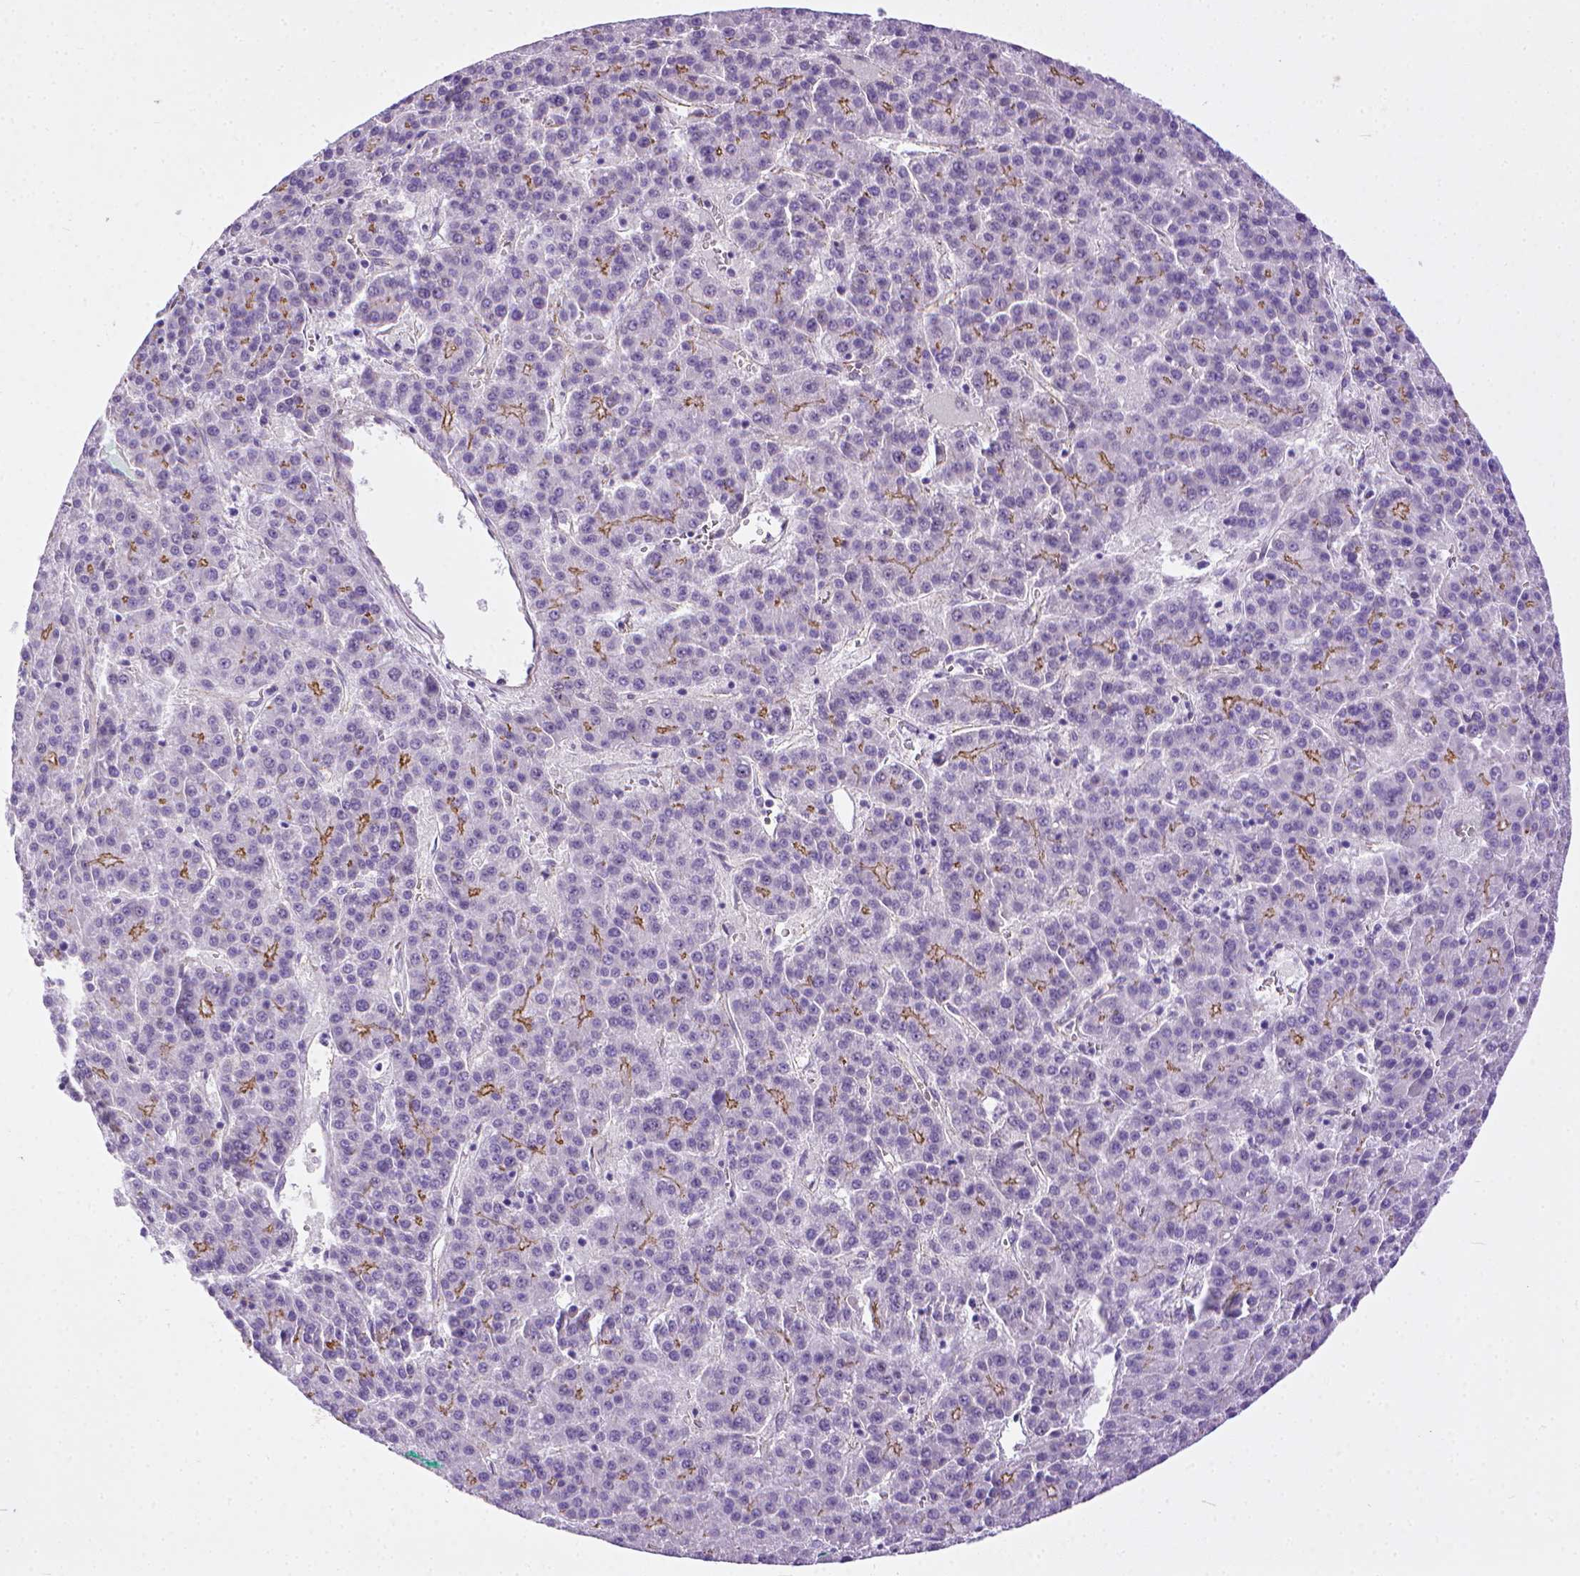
{"staining": {"intensity": "moderate", "quantity": "<25%", "location": "cytoplasmic/membranous"}, "tissue": "liver cancer", "cell_type": "Tumor cells", "image_type": "cancer", "snomed": [{"axis": "morphology", "description": "Carcinoma, Hepatocellular, NOS"}, {"axis": "topography", "description": "Liver"}], "caption": "Human liver cancer stained with a protein marker reveals moderate staining in tumor cells.", "gene": "ADGRF1", "patient": {"sex": "female", "age": 58}}